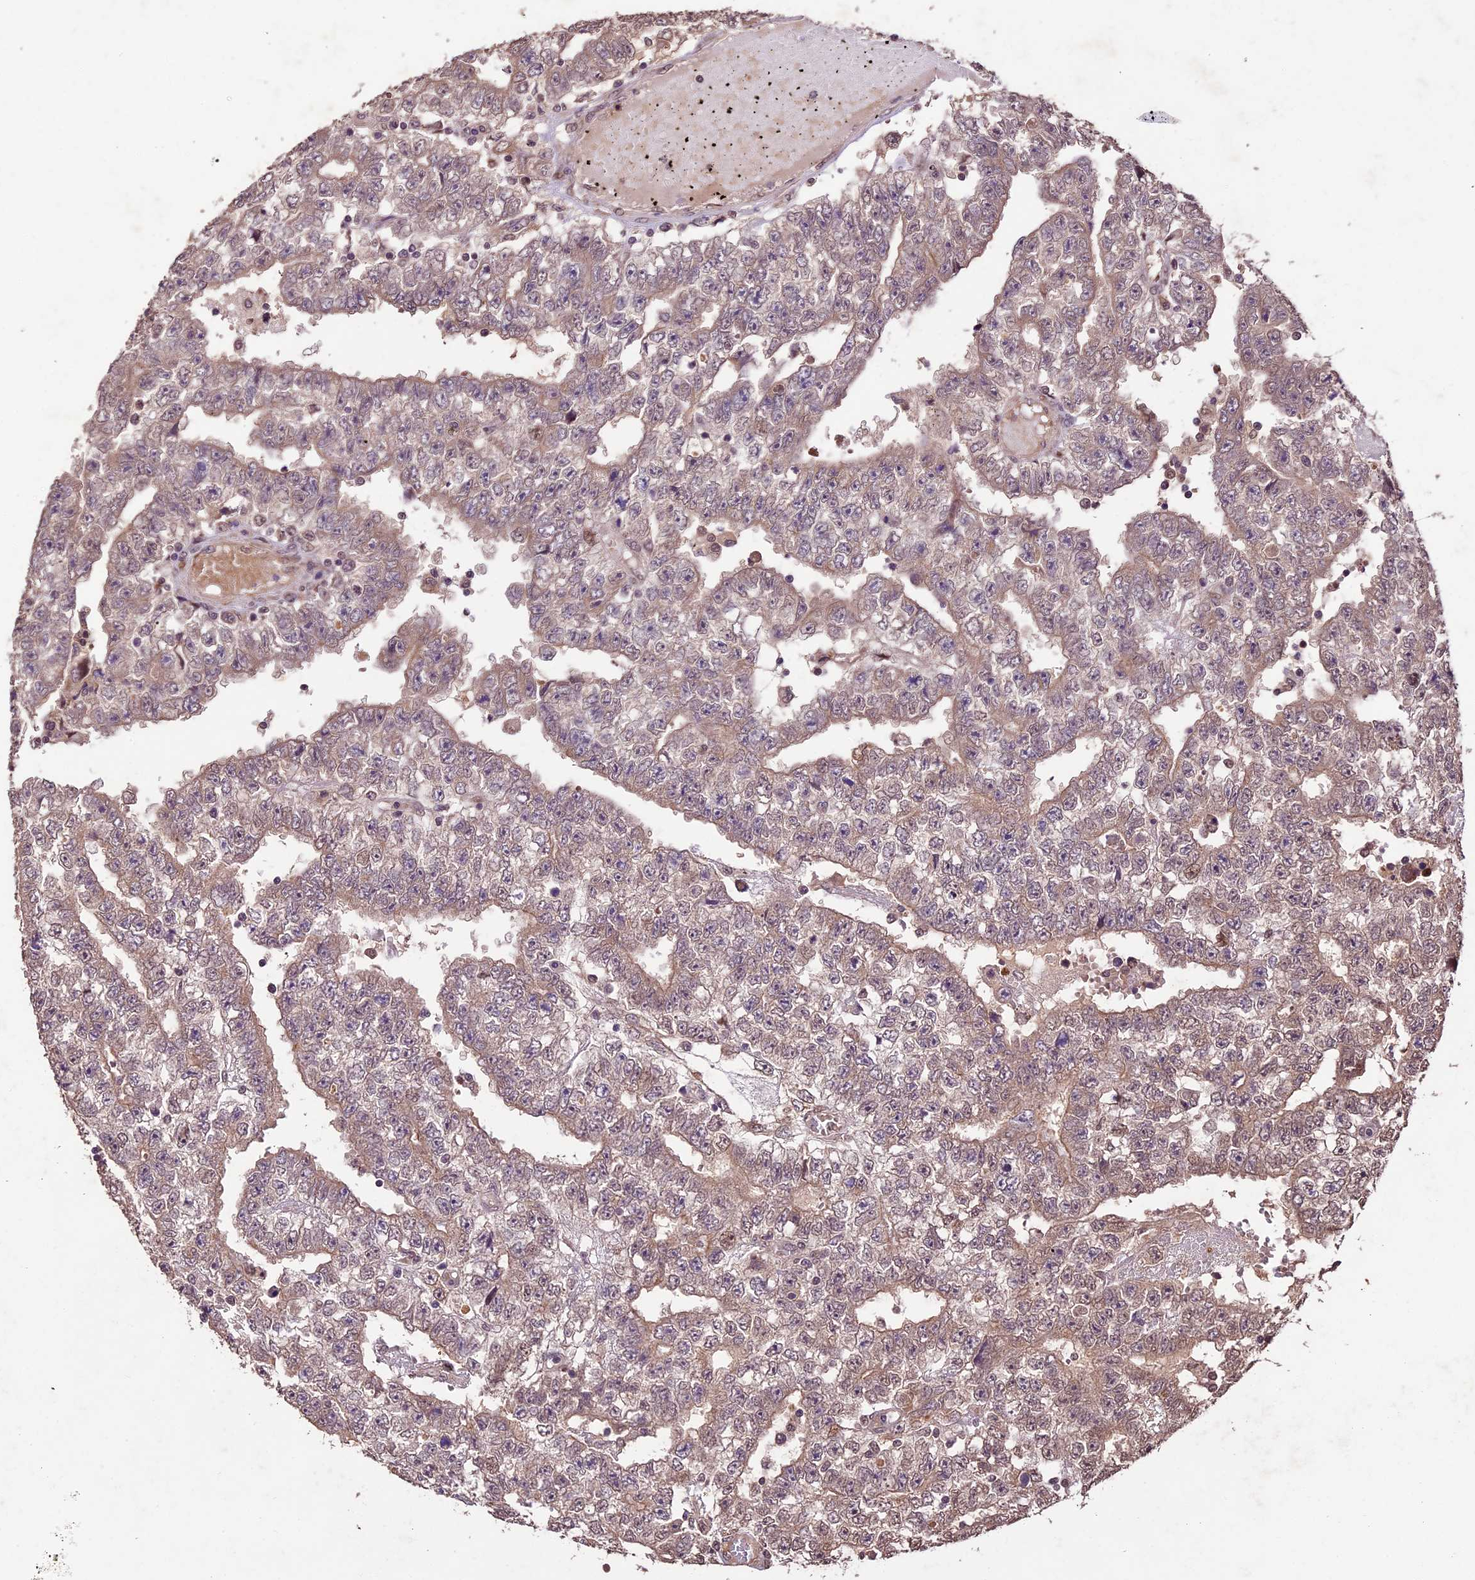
{"staining": {"intensity": "weak", "quantity": "25%-75%", "location": "cytoplasmic/membranous"}, "tissue": "testis cancer", "cell_type": "Tumor cells", "image_type": "cancer", "snomed": [{"axis": "morphology", "description": "Carcinoma, Embryonal, NOS"}, {"axis": "topography", "description": "Testis"}], "caption": "Protein analysis of testis cancer tissue displays weak cytoplasmic/membranous staining in about 25%-75% of tumor cells.", "gene": "CDKN2AIP", "patient": {"sex": "male", "age": 25}}